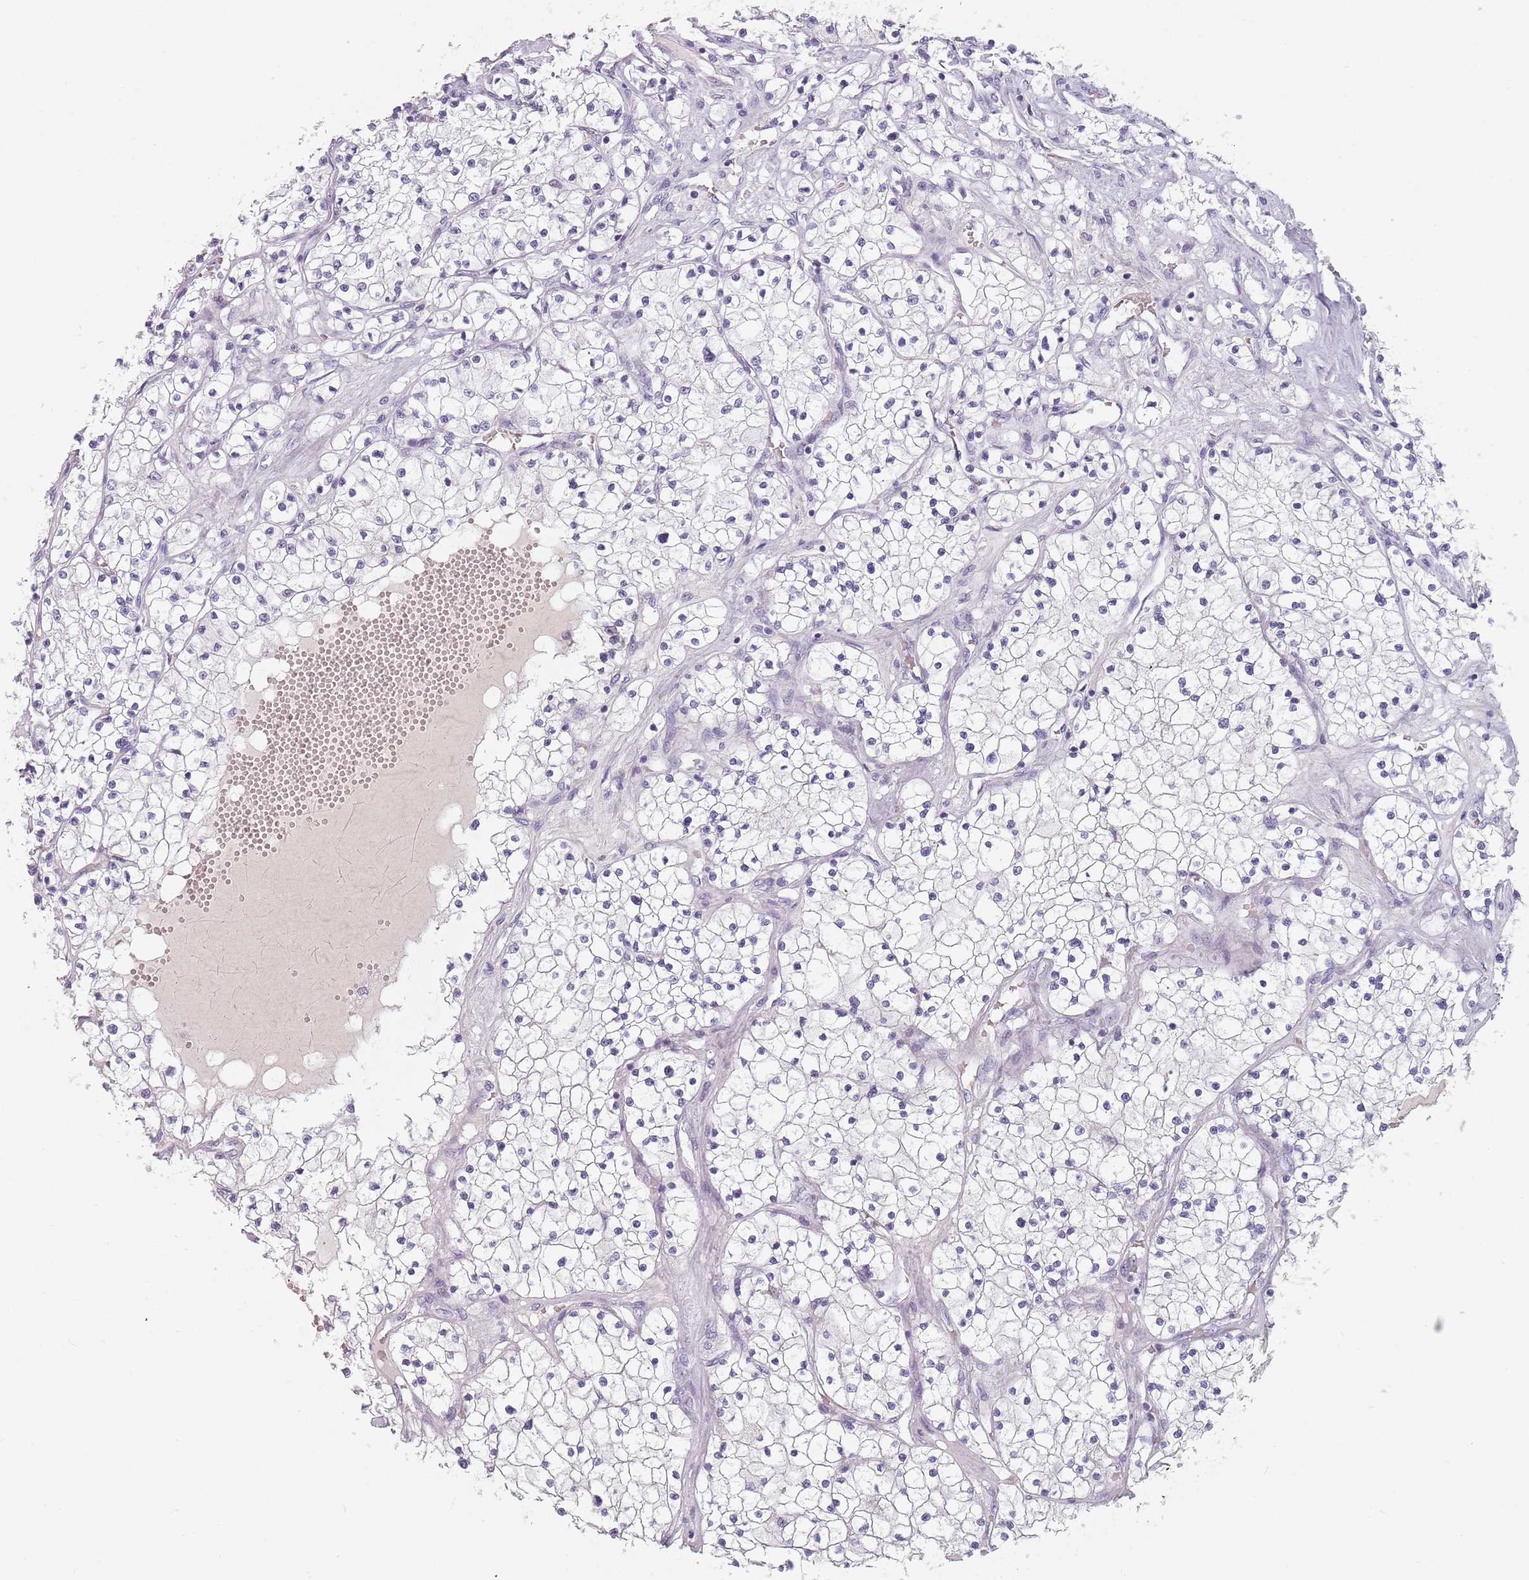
{"staining": {"intensity": "negative", "quantity": "none", "location": "none"}, "tissue": "renal cancer", "cell_type": "Tumor cells", "image_type": "cancer", "snomed": [{"axis": "morphology", "description": "Normal tissue, NOS"}, {"axis": "morphology", "description": "Adenocarcinoma, NOS"}, {"axis": "topography", "description": "Kidney"}], "caption": "Adenocarcinoma (renal) was stained to show a protein in brown. There is no significant expression in tumor cells.", "gene": "CEP19", "patient": {"sex": "male", "age": 68}}